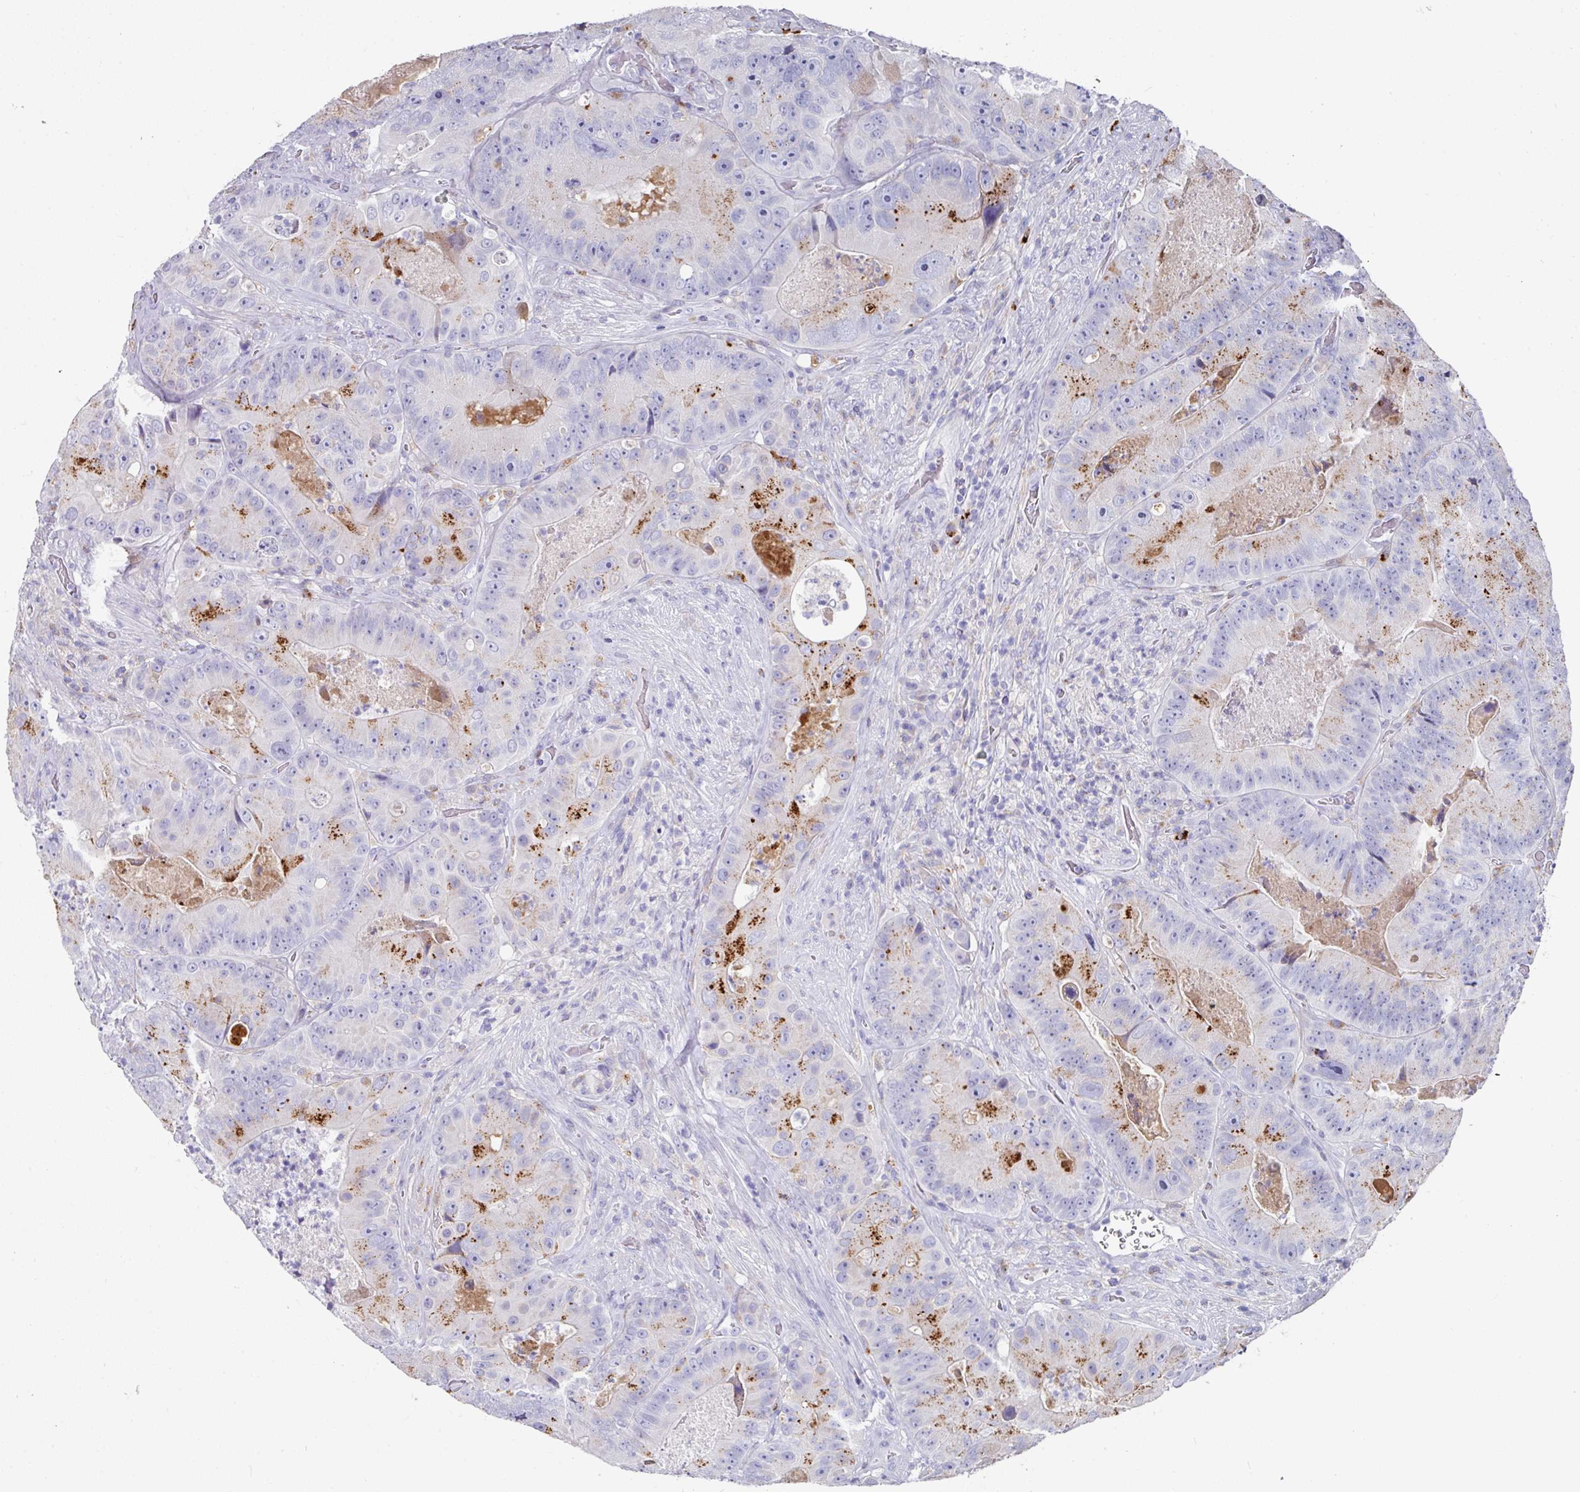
{"staining": {"intensity": "strong", "quantity": "<25%", "location": "cytoplasmic/membranous"}, "tissue": "colorectal cancer", "cell_type": "Tumor cells", "image_type": "cancer", "snomed": [{"axis": "morphology", "description": "Adenocarcinoma, NOS"}, {"axis": "topography", "description": "Colon"}], "caption": "A brown stain highlights strong cytoplasmic/membranous expression of a protein in adenocarcinoma (colorectal) tumor cells.", "gene": "CPVL", "patient": {"sex": "female", "age": 86}}